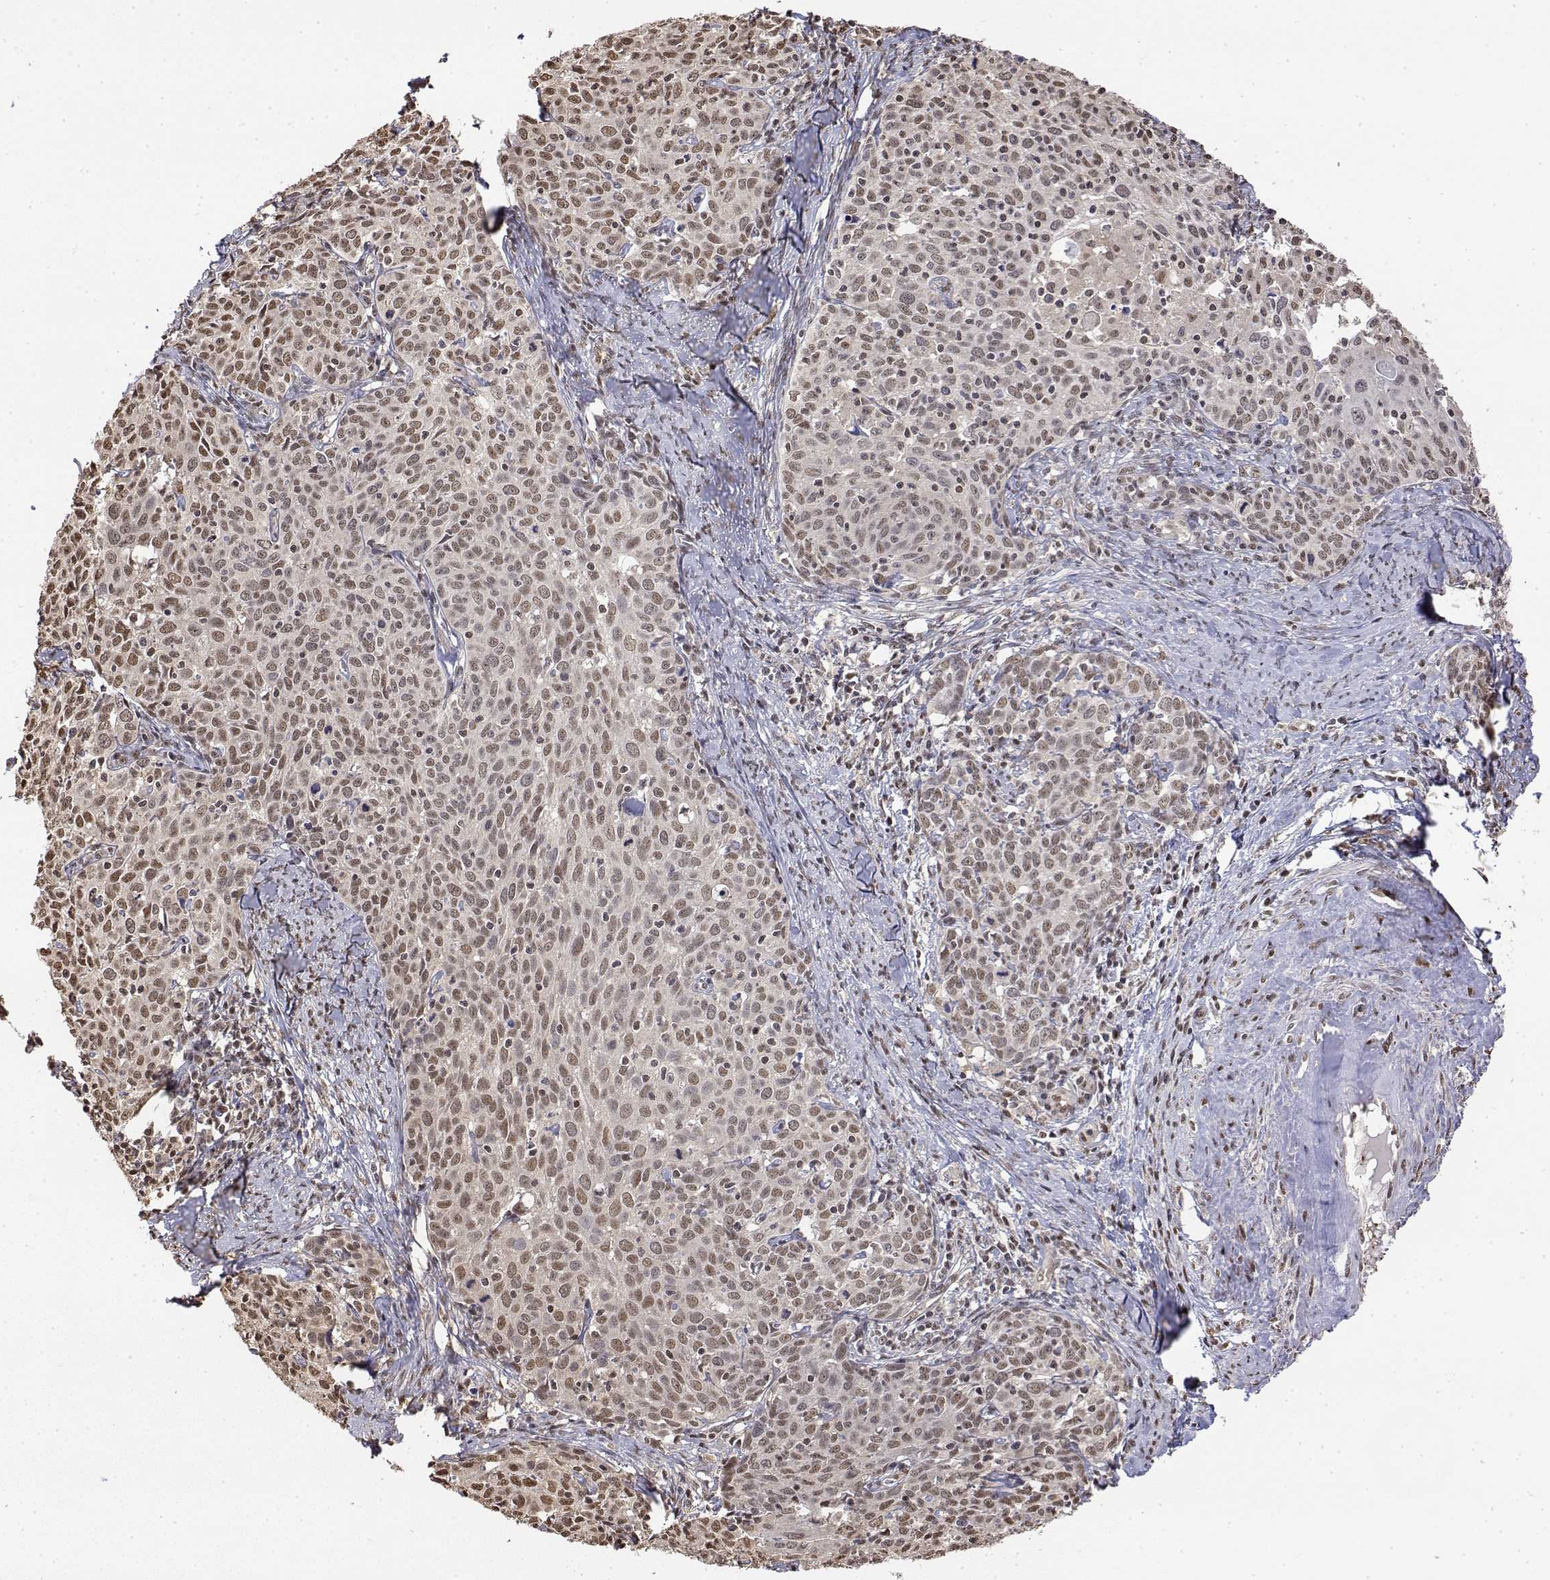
{"staining": {"intensity": "moderate", "quantity": ">75%", "location": "nuclear"}, "tissue": "cervical cancer", "cell_type": "Tumor cells", "image_type": "cancer", "snomed": [{"axis": "morphology", "description": "Squamous cell carcinoma, NOS"}, {"axis": "topography", "description": "Cervix"}], "caption": "This micrograph demonstrates IHC staining of human cervical squamous cell carcinoma, with medium moderate nuclear expression in about >75% of tumor cells.", "gene": "TPI1", "patient": {"sex": "female", "age": 62}}